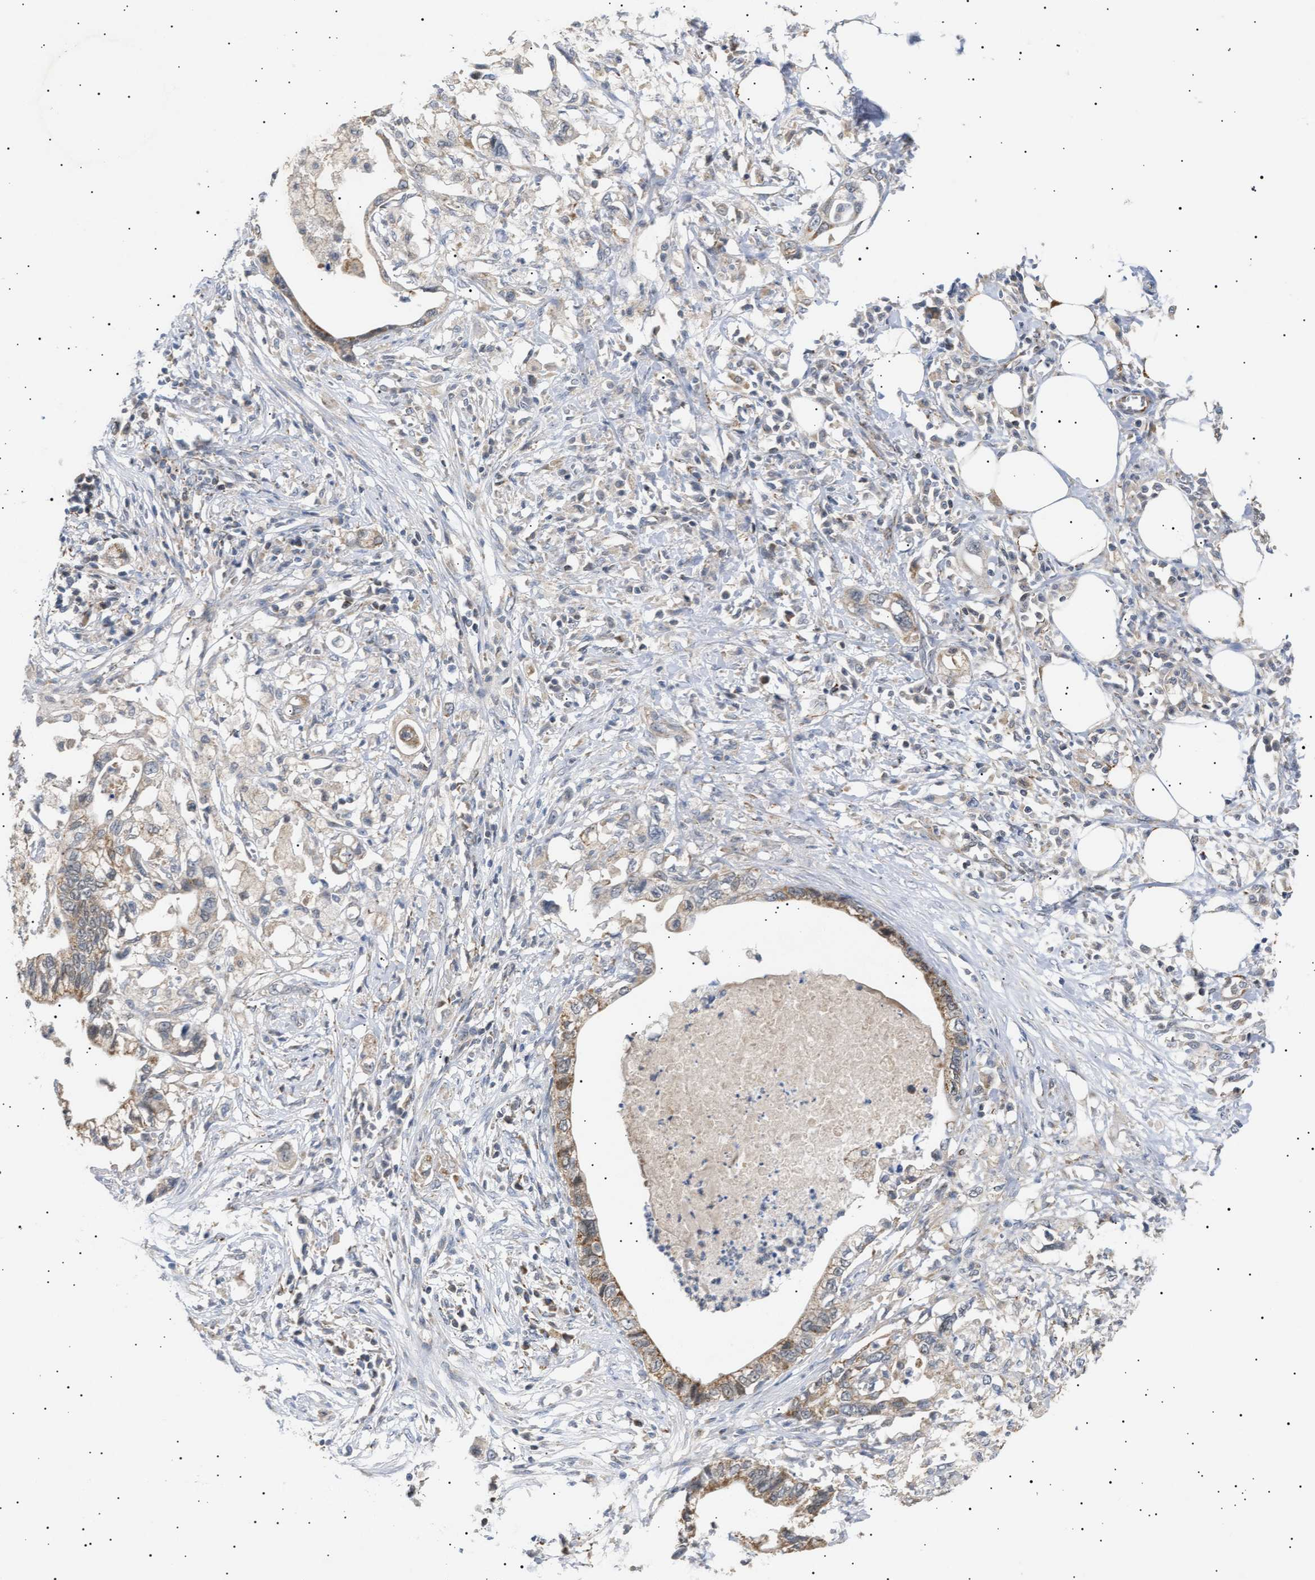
{"staining": {"intensity": "weak", "quantity": "25%-75%", "location": "cytoplasmic/membranous"}, "tissue": "pancreatic cancer", "cell_type": "Tumor cells", "image_type": "cancer", "snomed": [{"axis": "morphology", "description": "Adenocarcinoma, NOS"}, {"axis": "topography", "description": "Pancreas"}], "caption": "DAB (3,3'-diaminobenzidine) immunohistochemical staining of pancreatic cancer displays weak cytoplasmic/membranous protein positivity in about 25%-75% of tumor cells.", "gene": "SIRT5", "patient": {"sex": "male", "age": 56}}